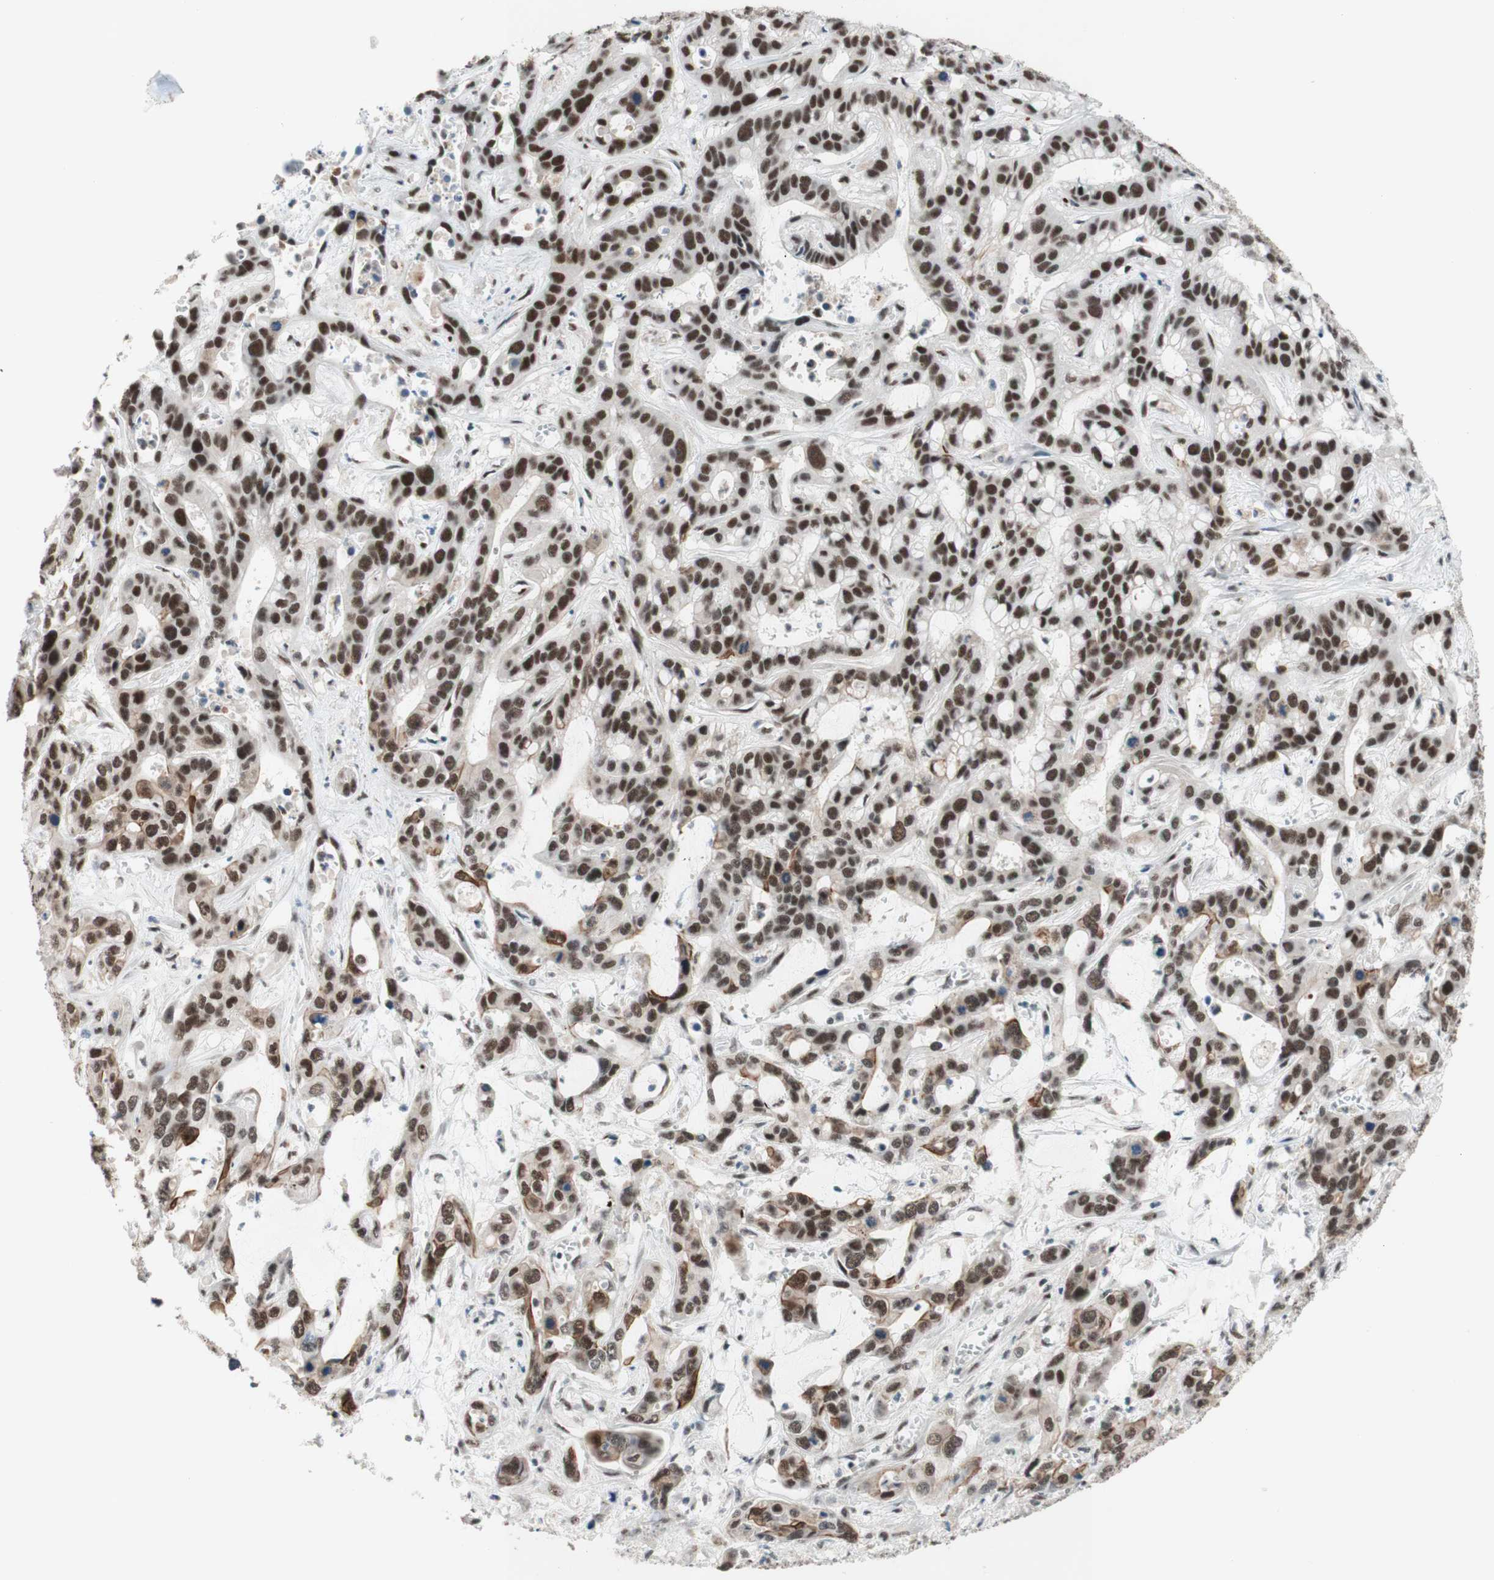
{"staining": {"intensity": "strong", "quantity": ">75%", "location": "cytoplasmic/membranous,nuclear"}, "tissue": "liver cancer", "cell_type": "Tumor cells", "image_type": "cancer", "snomed": [{"axis": "morphology", "description": "Cholangiocarcinoma"}, {"axis": "topography", "description": "Liver"}], "caption": "Liver cancer stained for a protein (brown) shows strong cytoplasmic/membranous and nuclear positive staining in about >75% of tumor cells.", "gene": "PRPF19", "patient": {"sex": "female", "age": 65}}